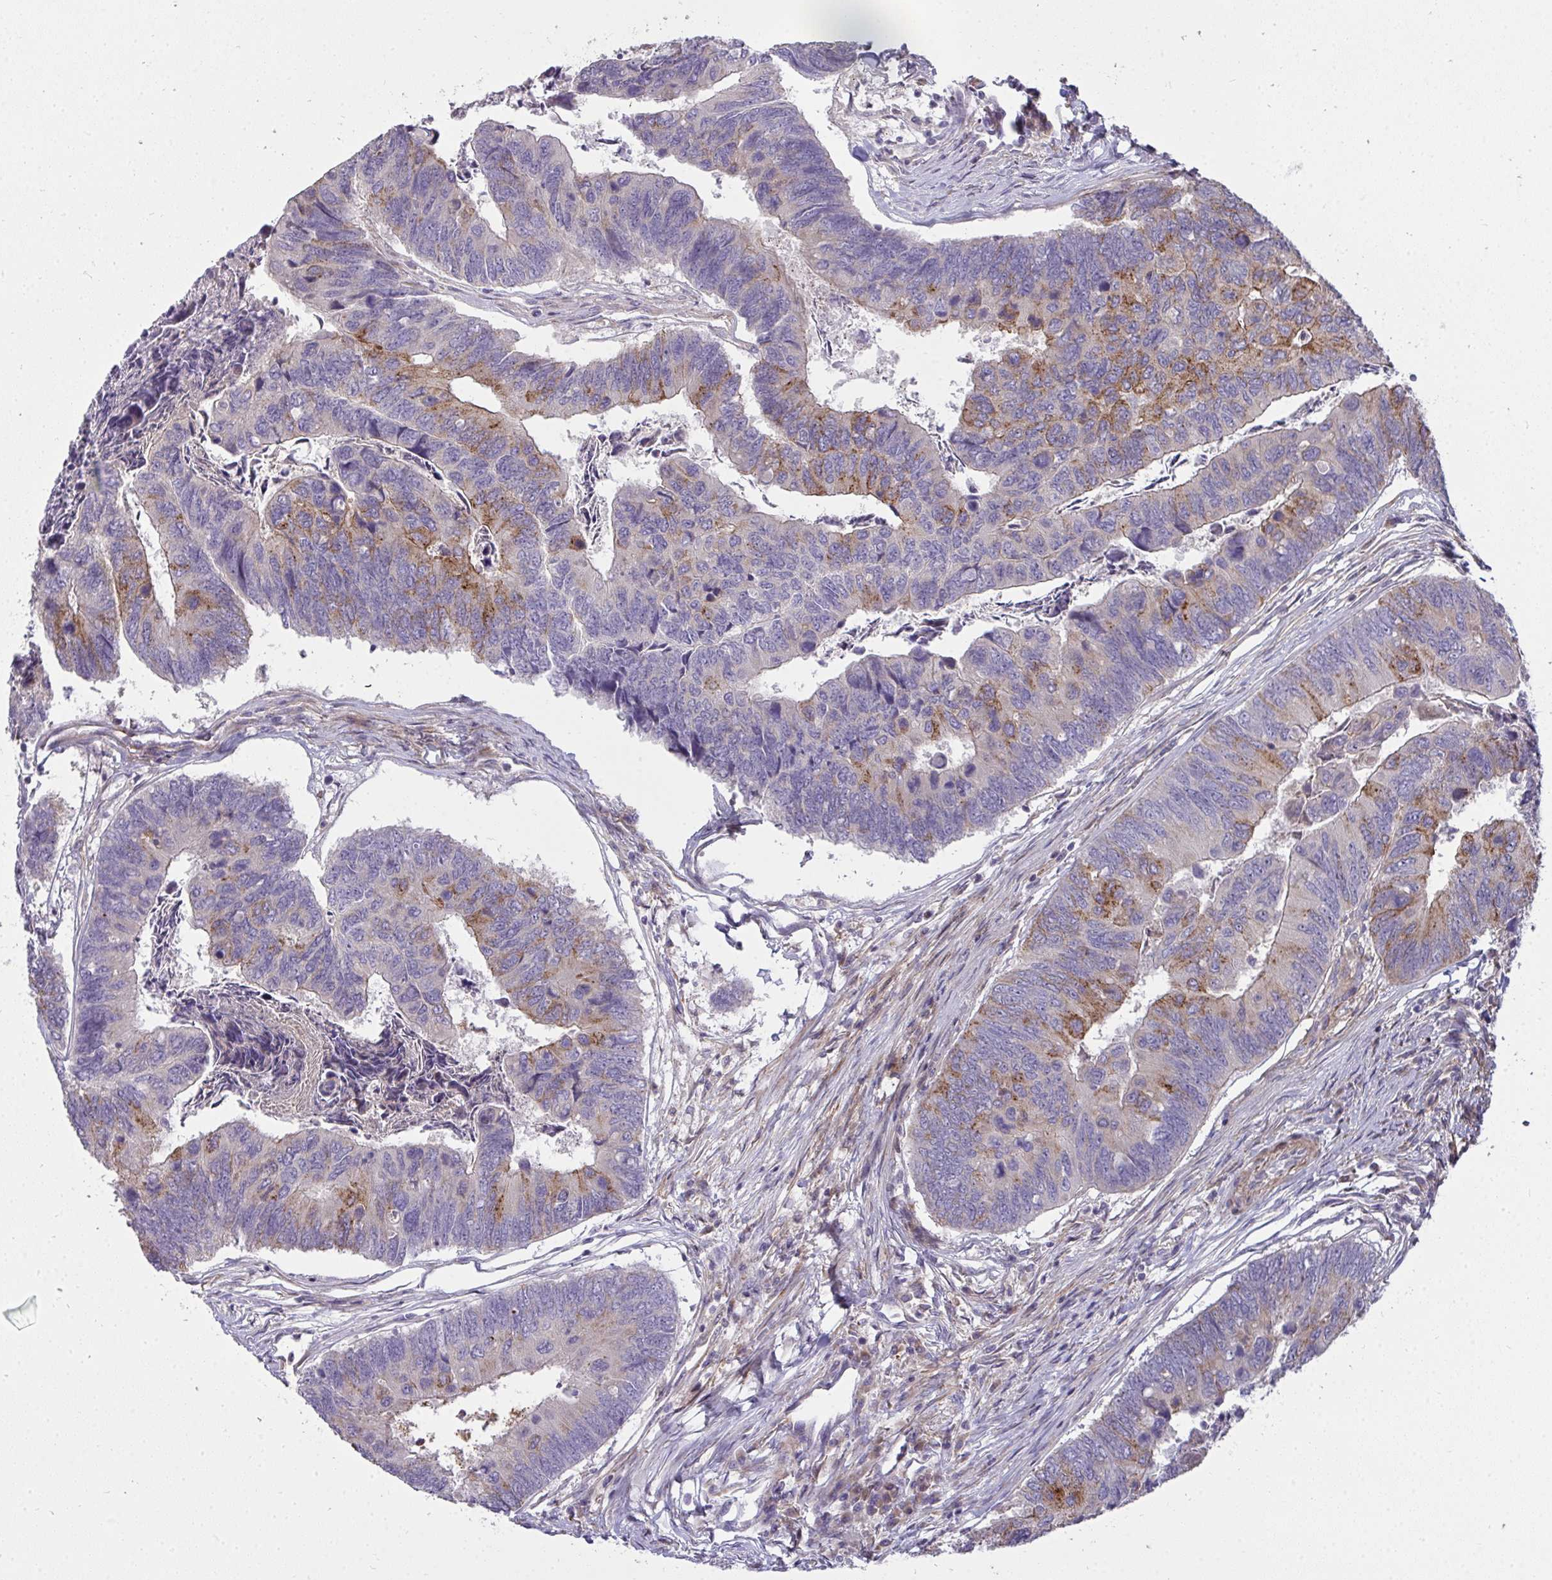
{"staining": {"intensity": "moderate", "quantity": "<25%", "location": "cytoplasmic/membranous"}, "tissue": "colorectal cancer", "cell_type": "Tumor cells", "image_type": "cancer", "snomed": [{"axis": "morphology", "description": "Adenocarcinoma, NOS"}, {"axis": "topography", "description": "Colon"}], "caption": "Colorectal cancer was stained to show a protein in brown. There is low levels of moderate cytoplasmic/membranous staining in approximately <25% of tumor cells.", "gene": "SH2D1B", "patient": {"sex": "female", "age": 67}}